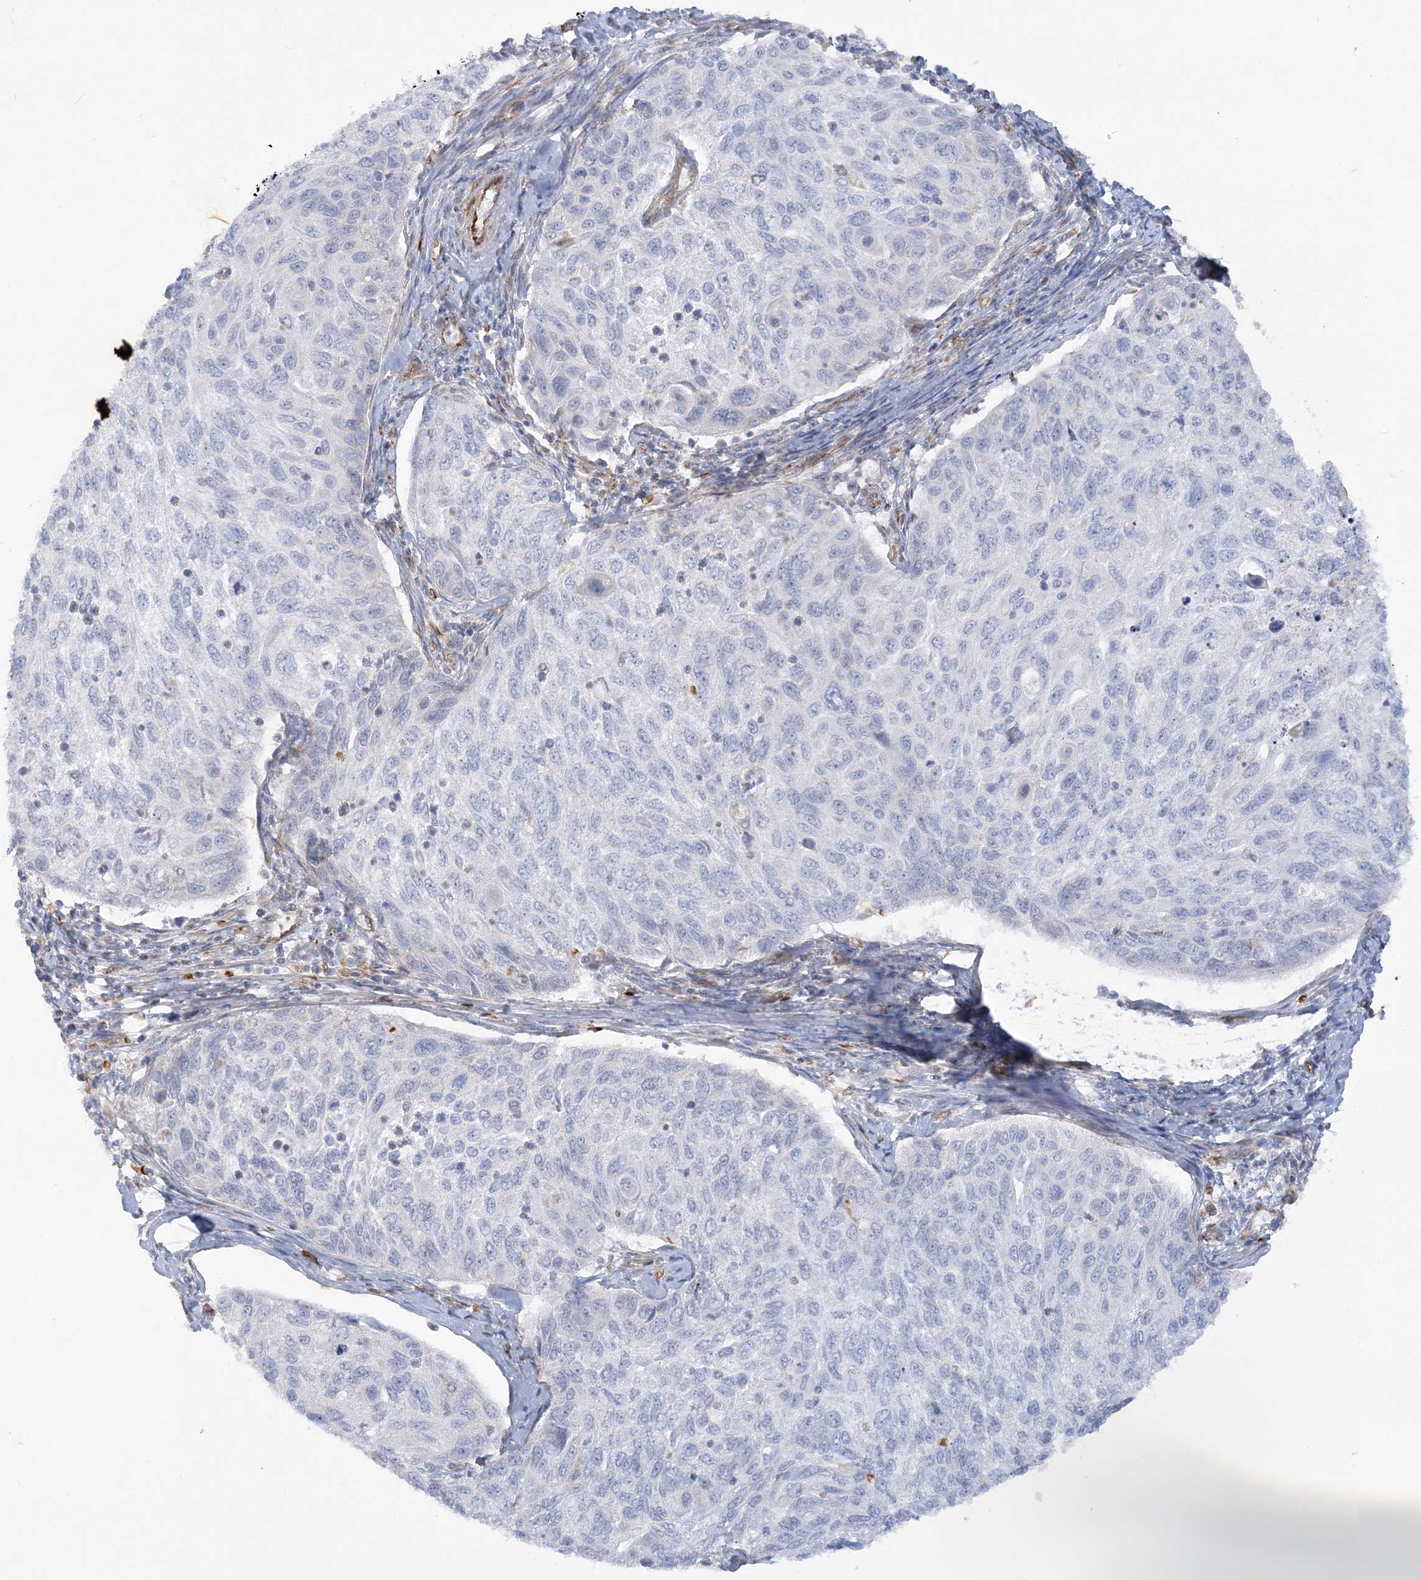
{"staining": {"intensity": "negative", "quantity": "none", "location": "none"}, "tissue": "cervical cancer", "cell_type": "Tumor cells", "image_type": "cancer", "snomed": [{"axis": "morphology", "description": "Squamous cell carcinoma, NOS"}, {"axis": "topography", "description": "Cervix"}], "caption": "Immunohistochemistry (IHC) of cervical cancer (squamous cell carcinoma) shows no expression in tumor cells.", "gene": "SCLT1", "patient": {"sex": "female", "age": 70}}